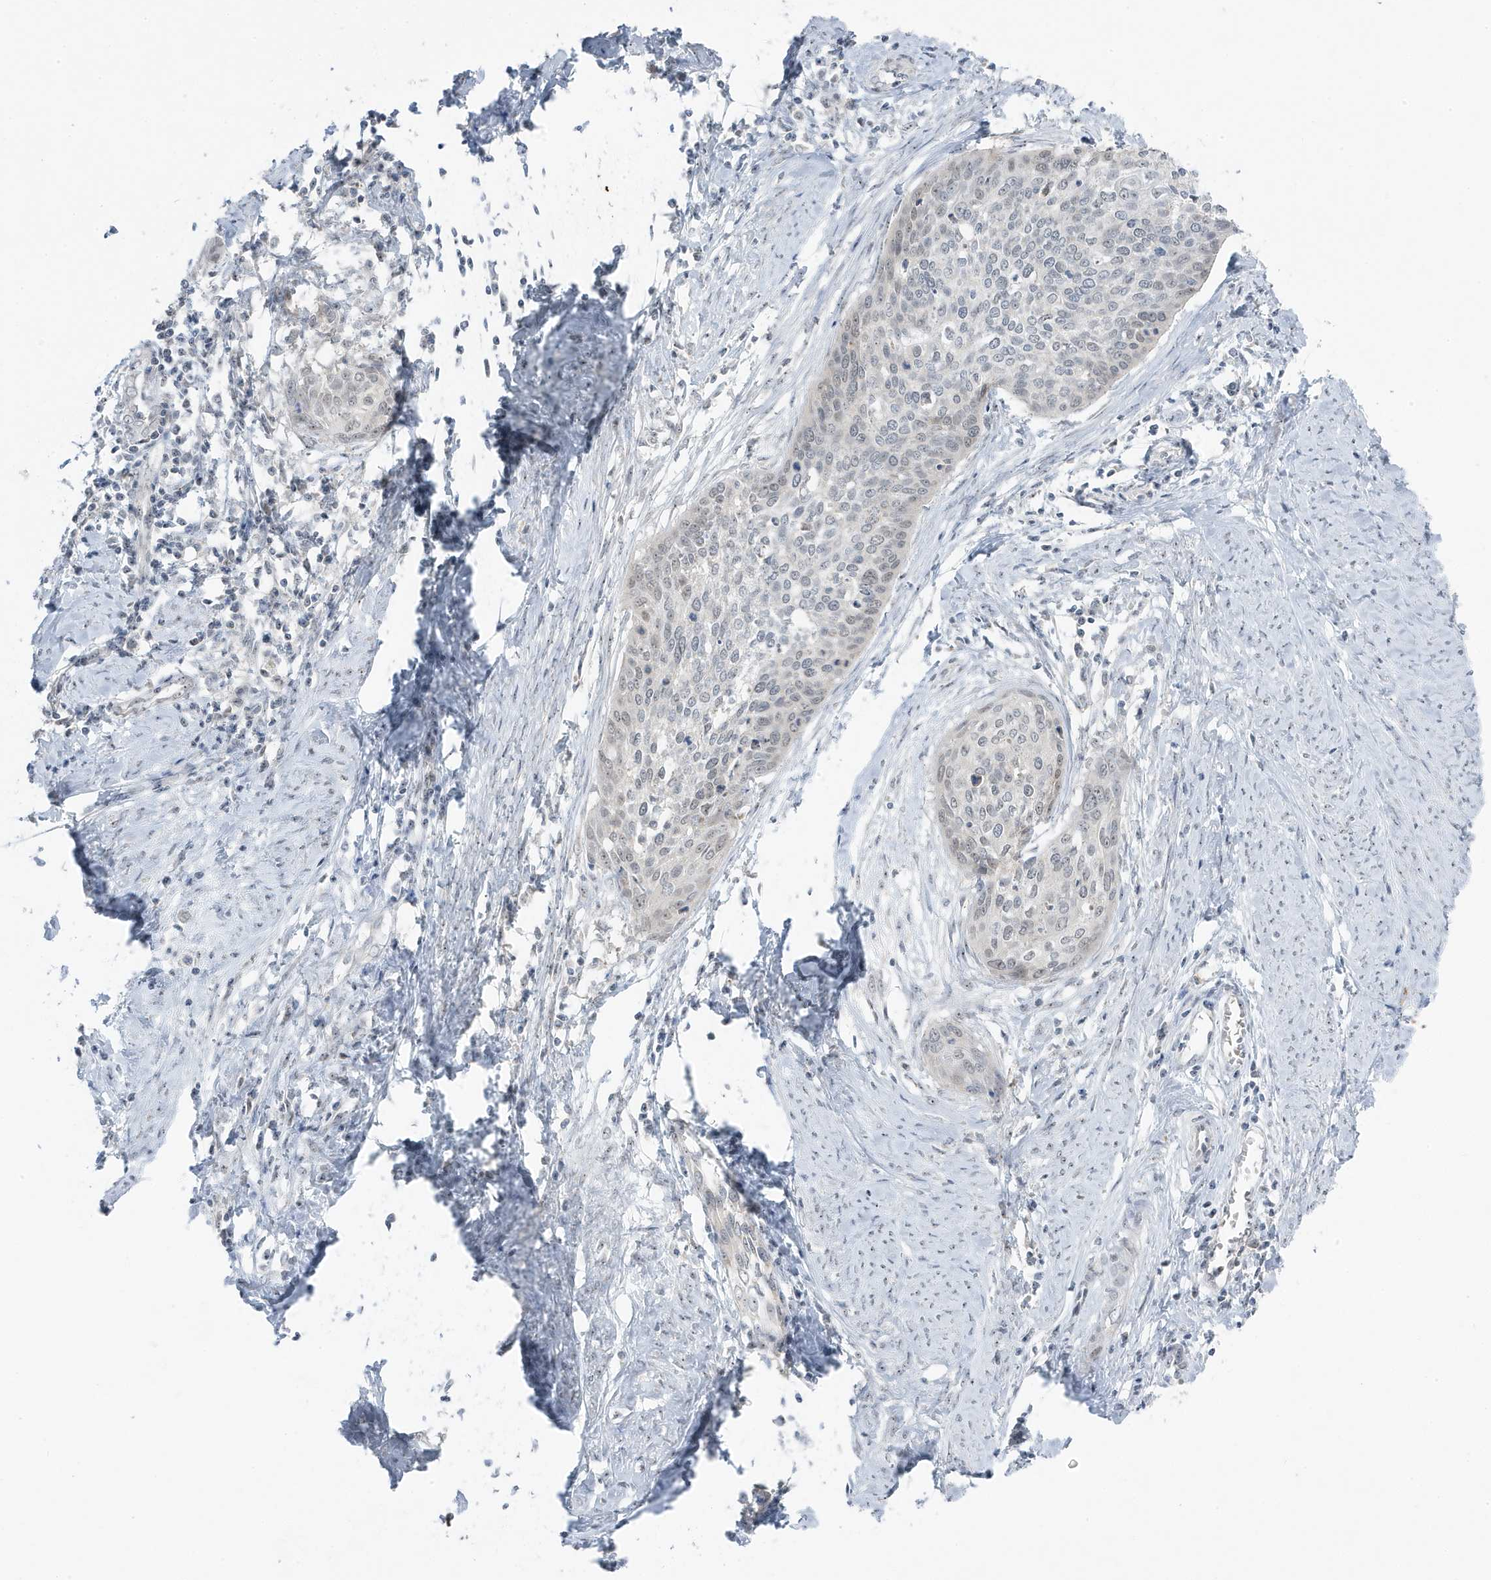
{"staining": {"intensity": "negative", "quantity": "none", "location": "none"}, "tissue": "cervical cancer", "cell_type": "Tumor cells", "image_type": "cancer", "snomed": [{"axis": "morphology", "description": "Squamous cell carcinoma, NOS"}, {"axis": "topography", "description": "Cervix"}], "caption": "Tumor cells are negative for brown protein staining in cervical cancer.", "gene": "TSEN15", "patient": {"sex": "female", "age": 37}}